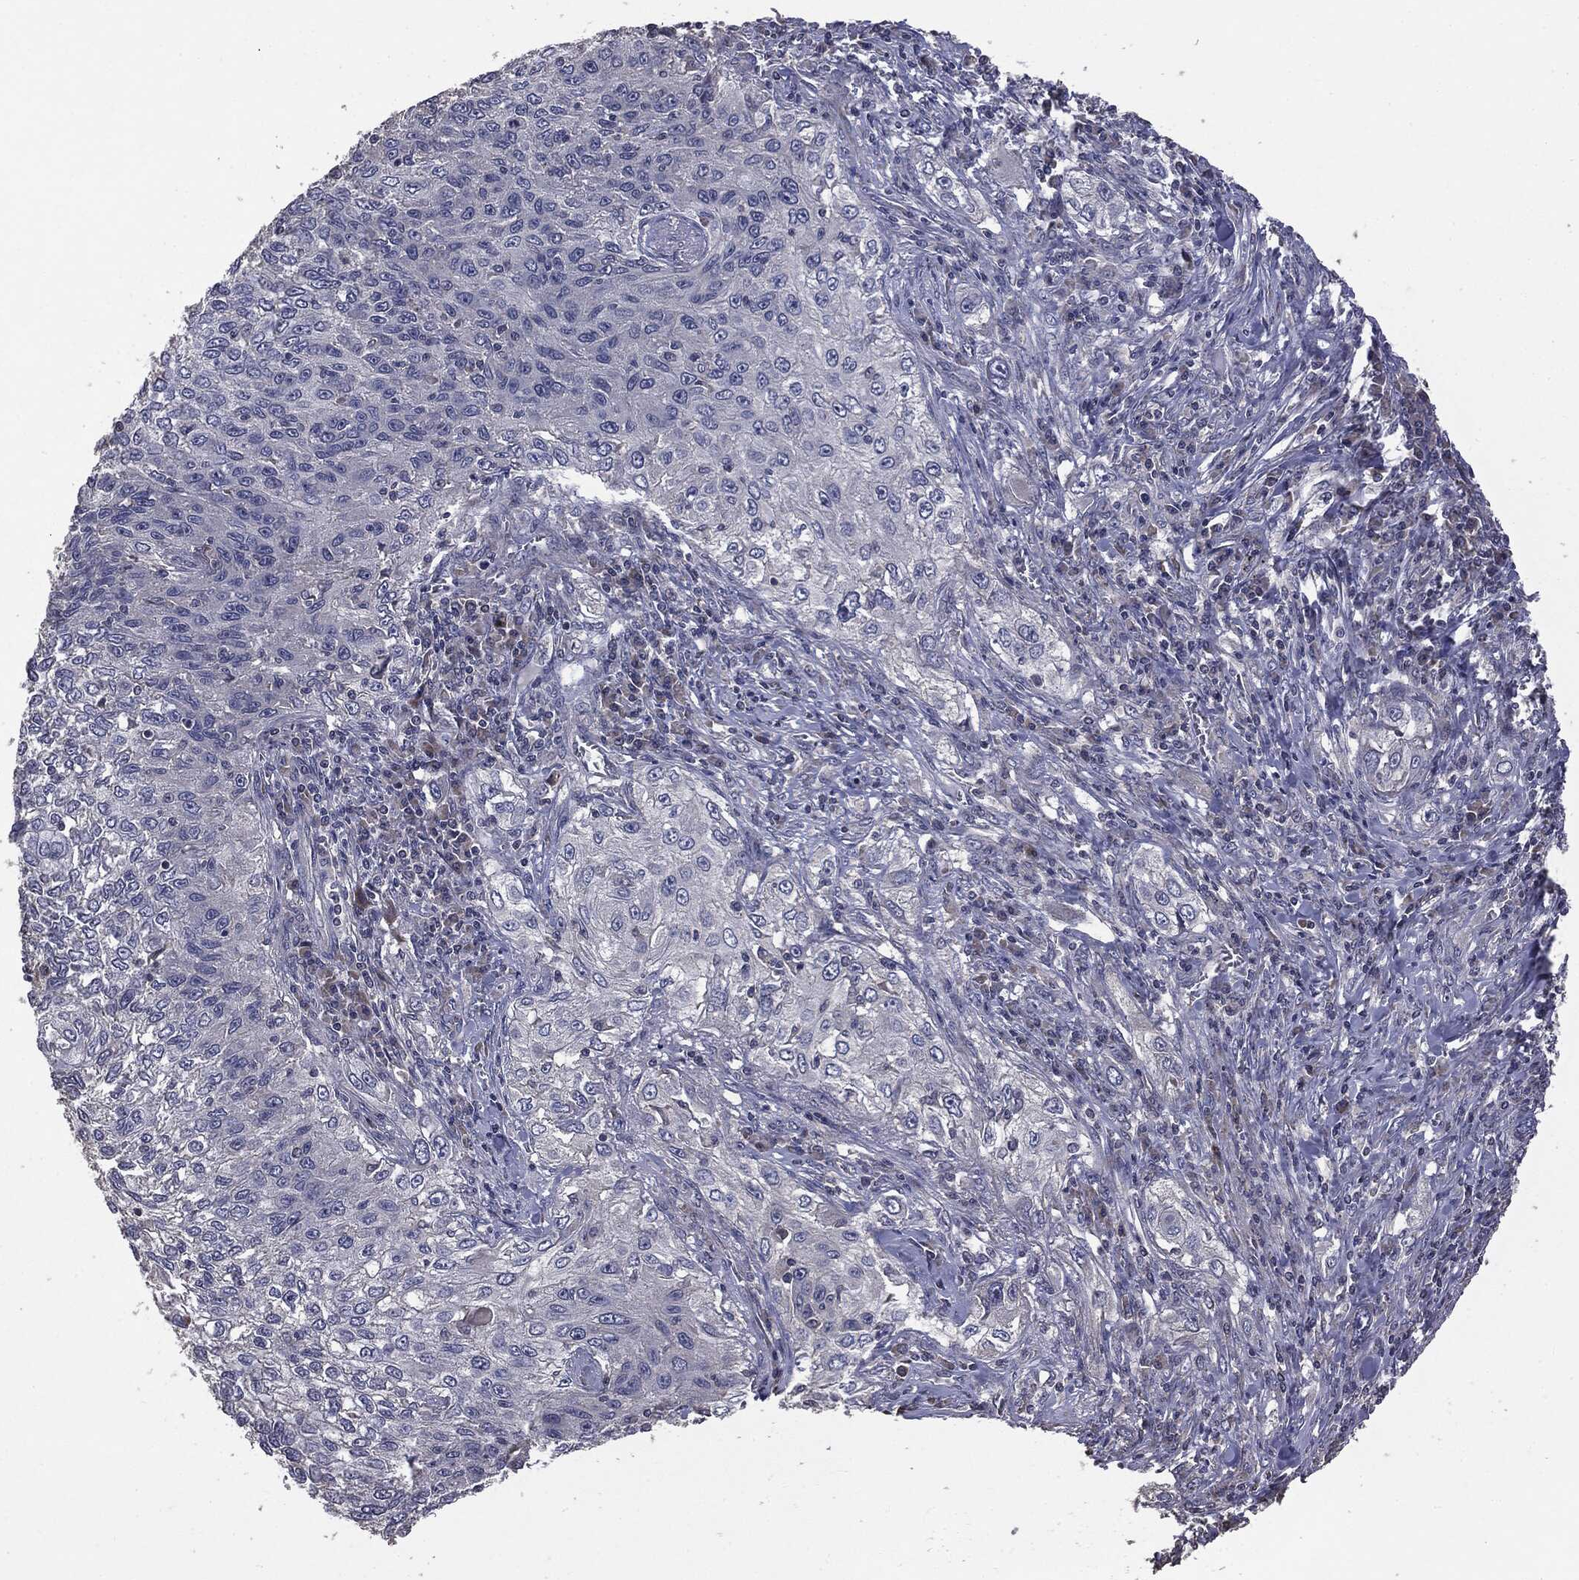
{"staining": {"intensity": "negative", "quantity": "none", "location": "none"}, "tissue": "lung cancer", "cell_type": "Tumor cells", "image_type": "cancer", "snomed": [{"axis": "morphology", "description": "Squamous cell carcinoma, NOS"}, {"axis": "topography", "description": "Lung"}], "caption": "Immunohistochemistry (IHC) histopathology image of human lung cancer (squamous cell carcinoma) stained for a protein (brown), which displays no staining in tumor cells. (DAB (3,3'-diaminobenzidine) IHC visualized using brightfield microscopy, high magnification).", "gene": "MTOR", "patient": {"sex": "female", "age": 69}}